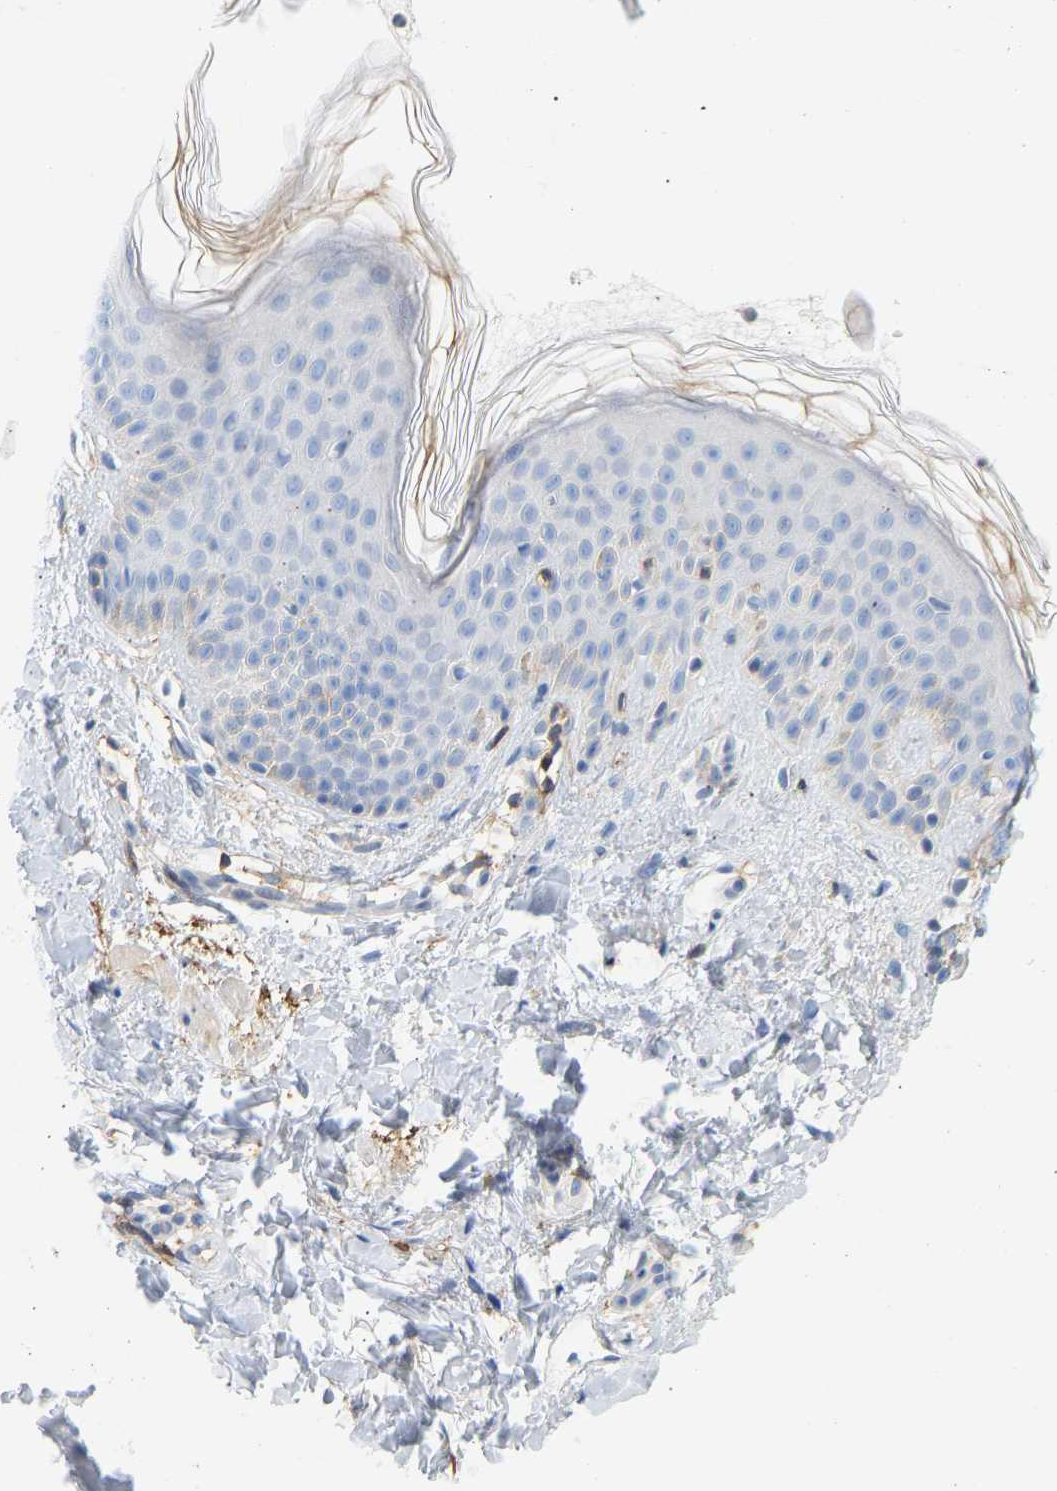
{"staining": {"intensity": "negative", "quantity": "none", "location": "none"}, "tissue": "skin", "cell_type": "Fibroblasts", "image_type": "normal", "snomed": [{"axis": "morphology", "description": "Normal tissue, NOS"}, {"axis": "topography", "description": "Skin"}], "caption": "DAB immunohistochemical staining of unremarkable human skin displays no significant positivity in fibroblasts.", "gene": "BVES", "patient": {"sex": "male", "age": 40}}